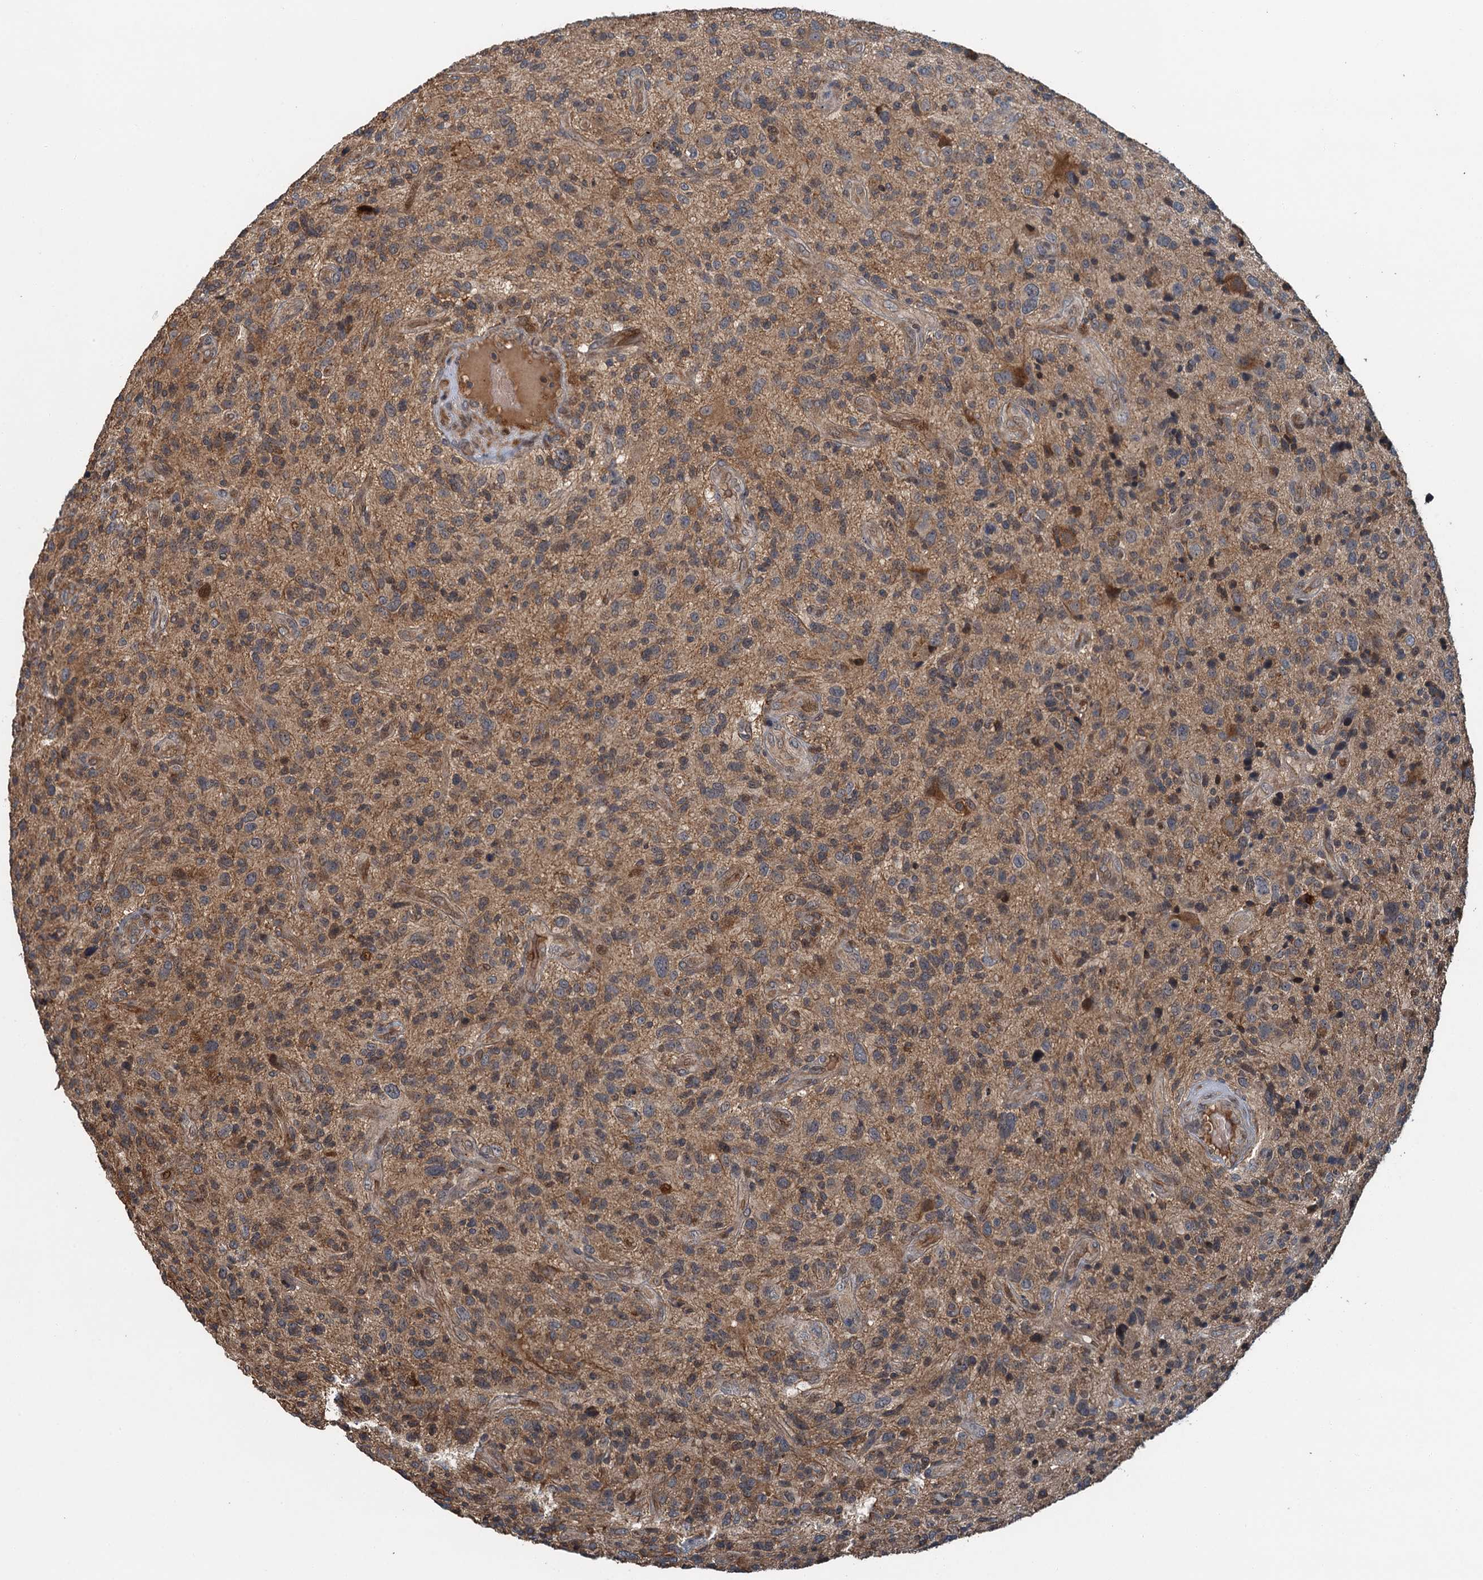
{"staining": {"intensity": "weak", "quantity": ">75%", "location": "cytoplasmic/membranous"}, "tissue": "glioma", "cell_type": "Tumor cells", "image_type": "cancer", "snomed": [{"axis": "morphology", "description": "Glioma, malignant, High grade"}, {"axis": "topography", "description": "Brain"}], "caption": "IHC image of human malignant glioma (high-grade) stained for a protein (brown), which reveals low levels of weak cytoplasmic/membranous staining in about >75% of tumor cells.", "gene": "SNX32", "patient": {"sex": "male", "age": 47}}